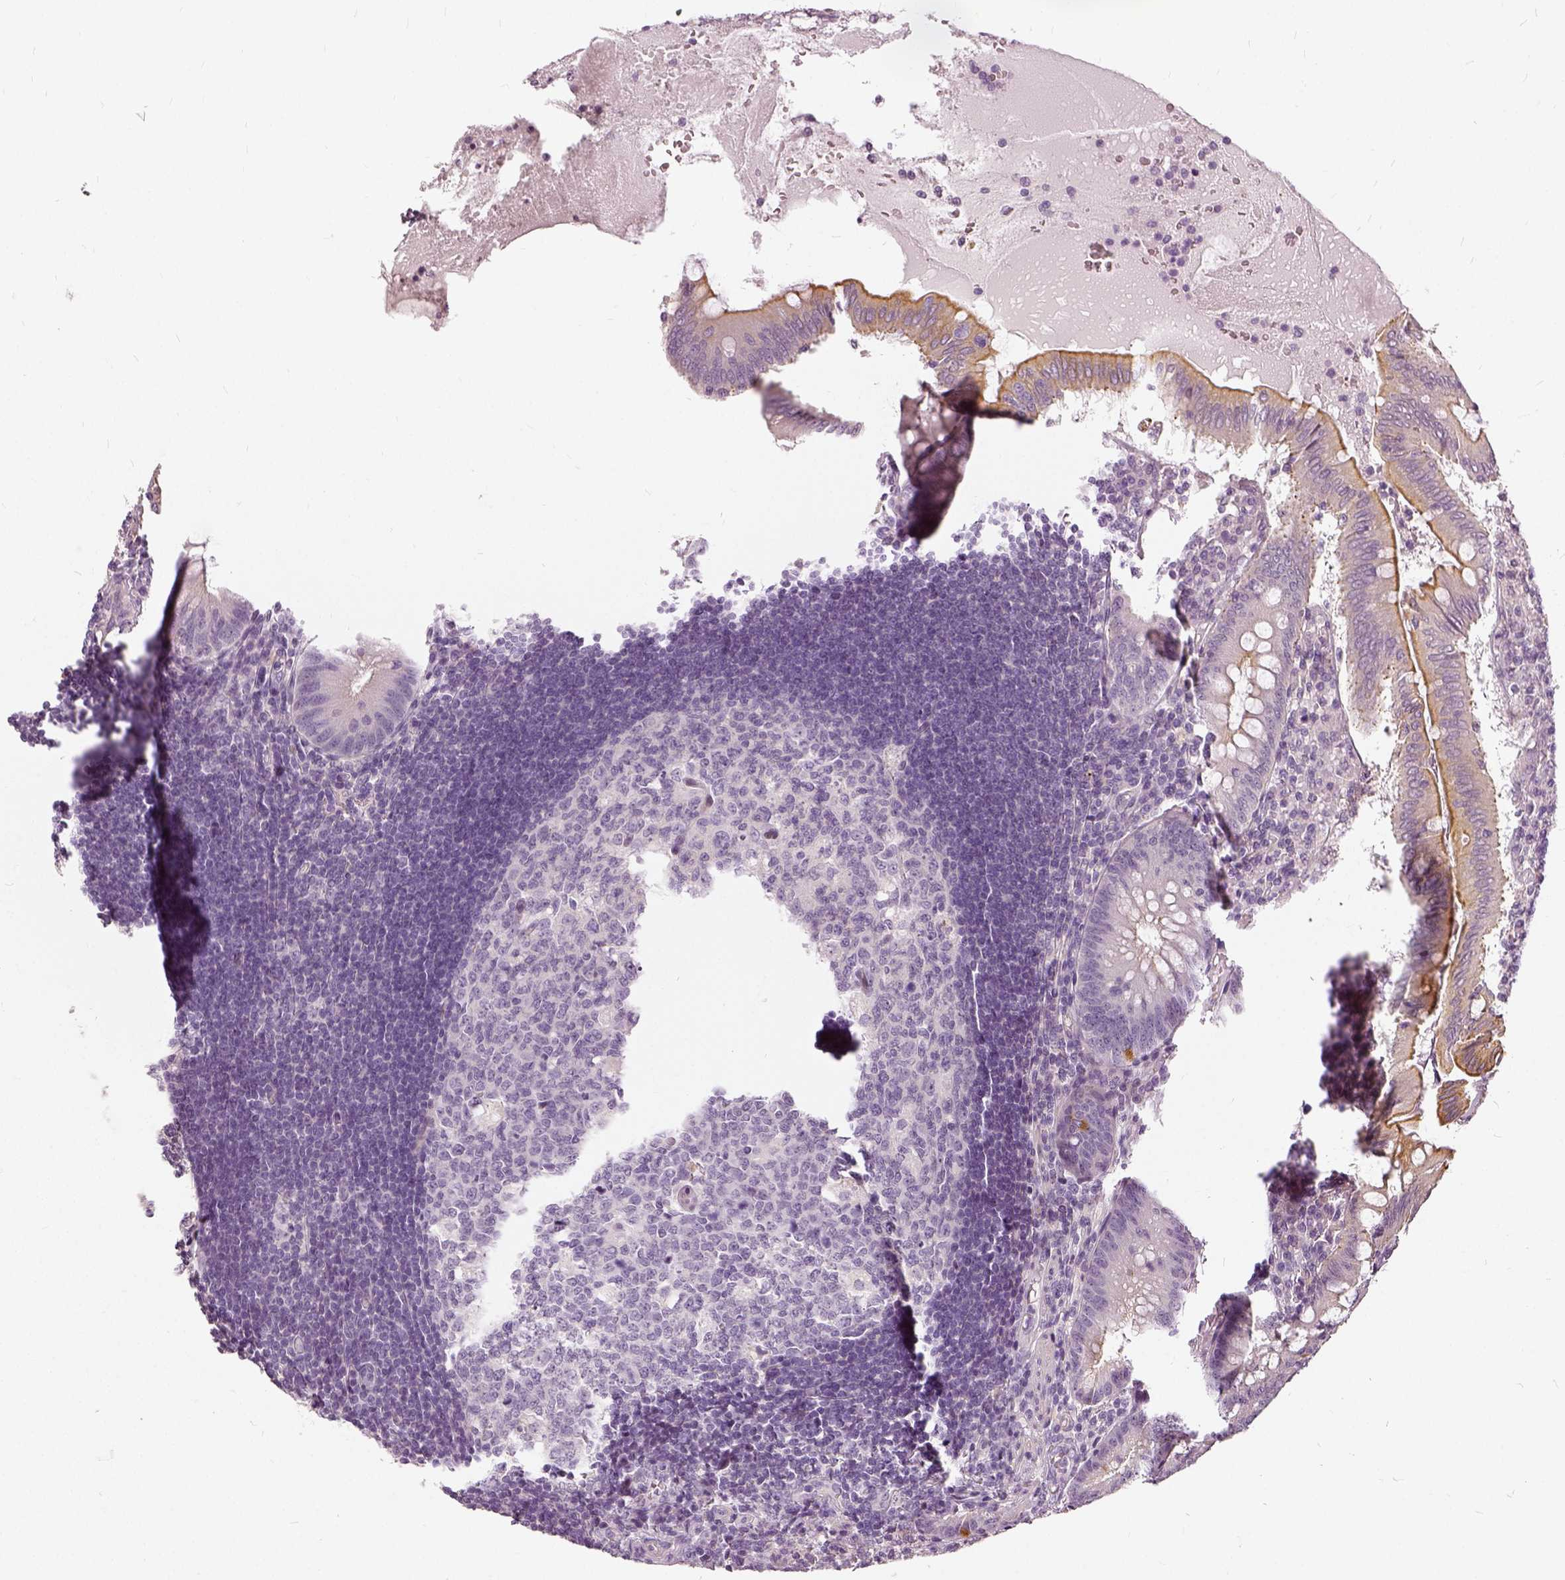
{"staining": {"intensity": "moderate", "quantity": "25%-75%", "location": "cytoplasmic/membranous"}, "tissue": "appendix", "cell_type": "Glandular cells", "image_type": "normal", "snomed": [{"axis": "morphology", "description": "Normal tissue, NOS"}, {"axis": "morphology", "description": "Inflammation, NOS"}, {"axis": "topography", "description": "Appendix"}], "caption": "Appendix stained with IHC shows moderate cytoplasmic/membranous expression in about 25%-75% of glandular cells.", "gene": "ILRUN", "patient": {"sex": "male", "age": 16}}